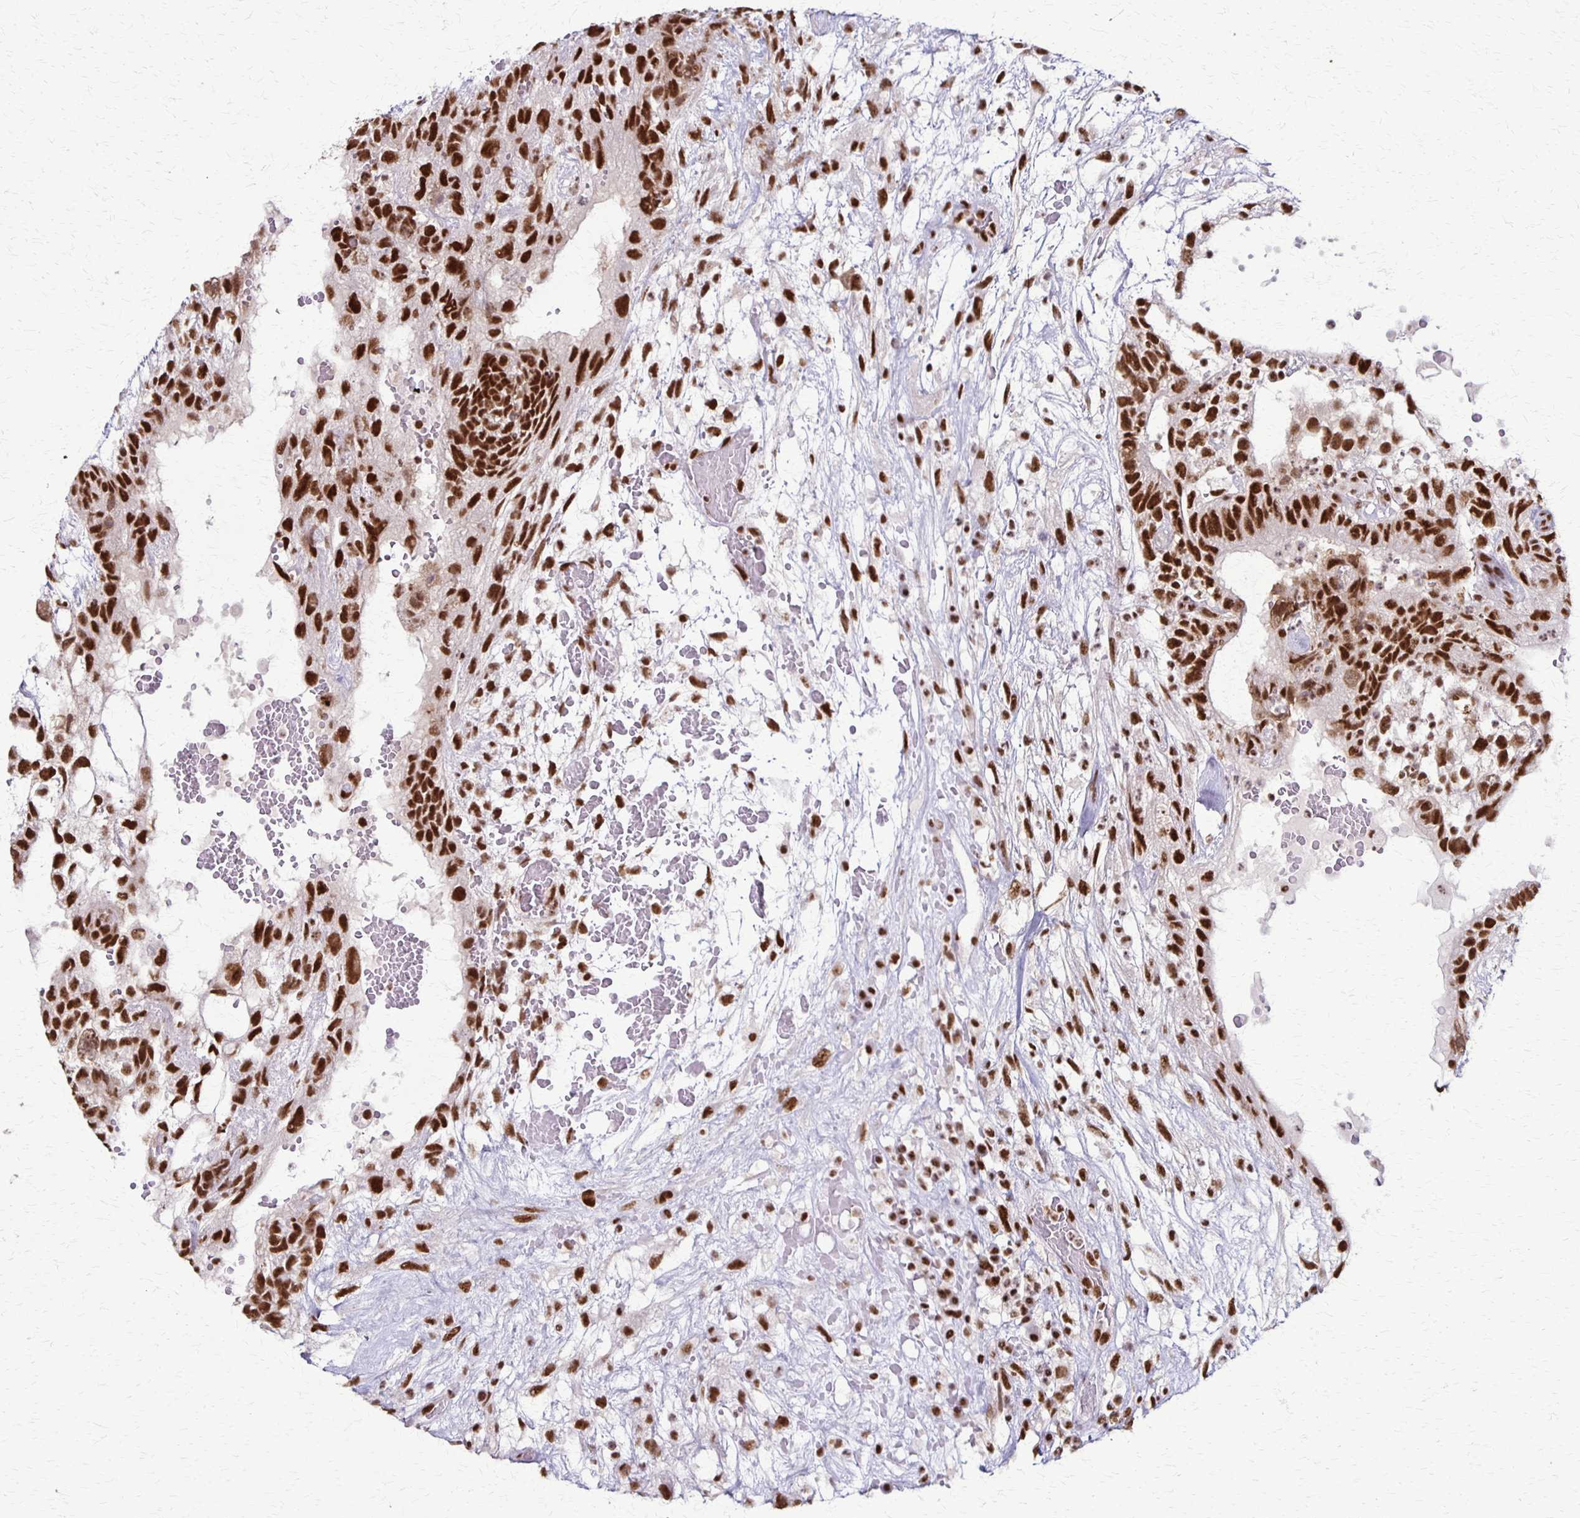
{"staining": {"intensity": "strong", "quantity": ">75%", "location": "nuclear"}, "tissue": "testis cancer", "cell_type": "Tumor cells", "image_type": "cancer", "snomed": [{"axis": "morphology", "description": "Normal tissue, NOS"}, {"axis": "morphology", "description": "Carcinoma, Embryonal, NOS"}, {"axis": "topography", "description": "Testis"}], "caption": "The image displays a brown stain indicating the presence of a protein in the nuclear of tumor cells in testis cancer.", "gene": "XRCC6", "patient": {"sex": "male", "age": 32}}